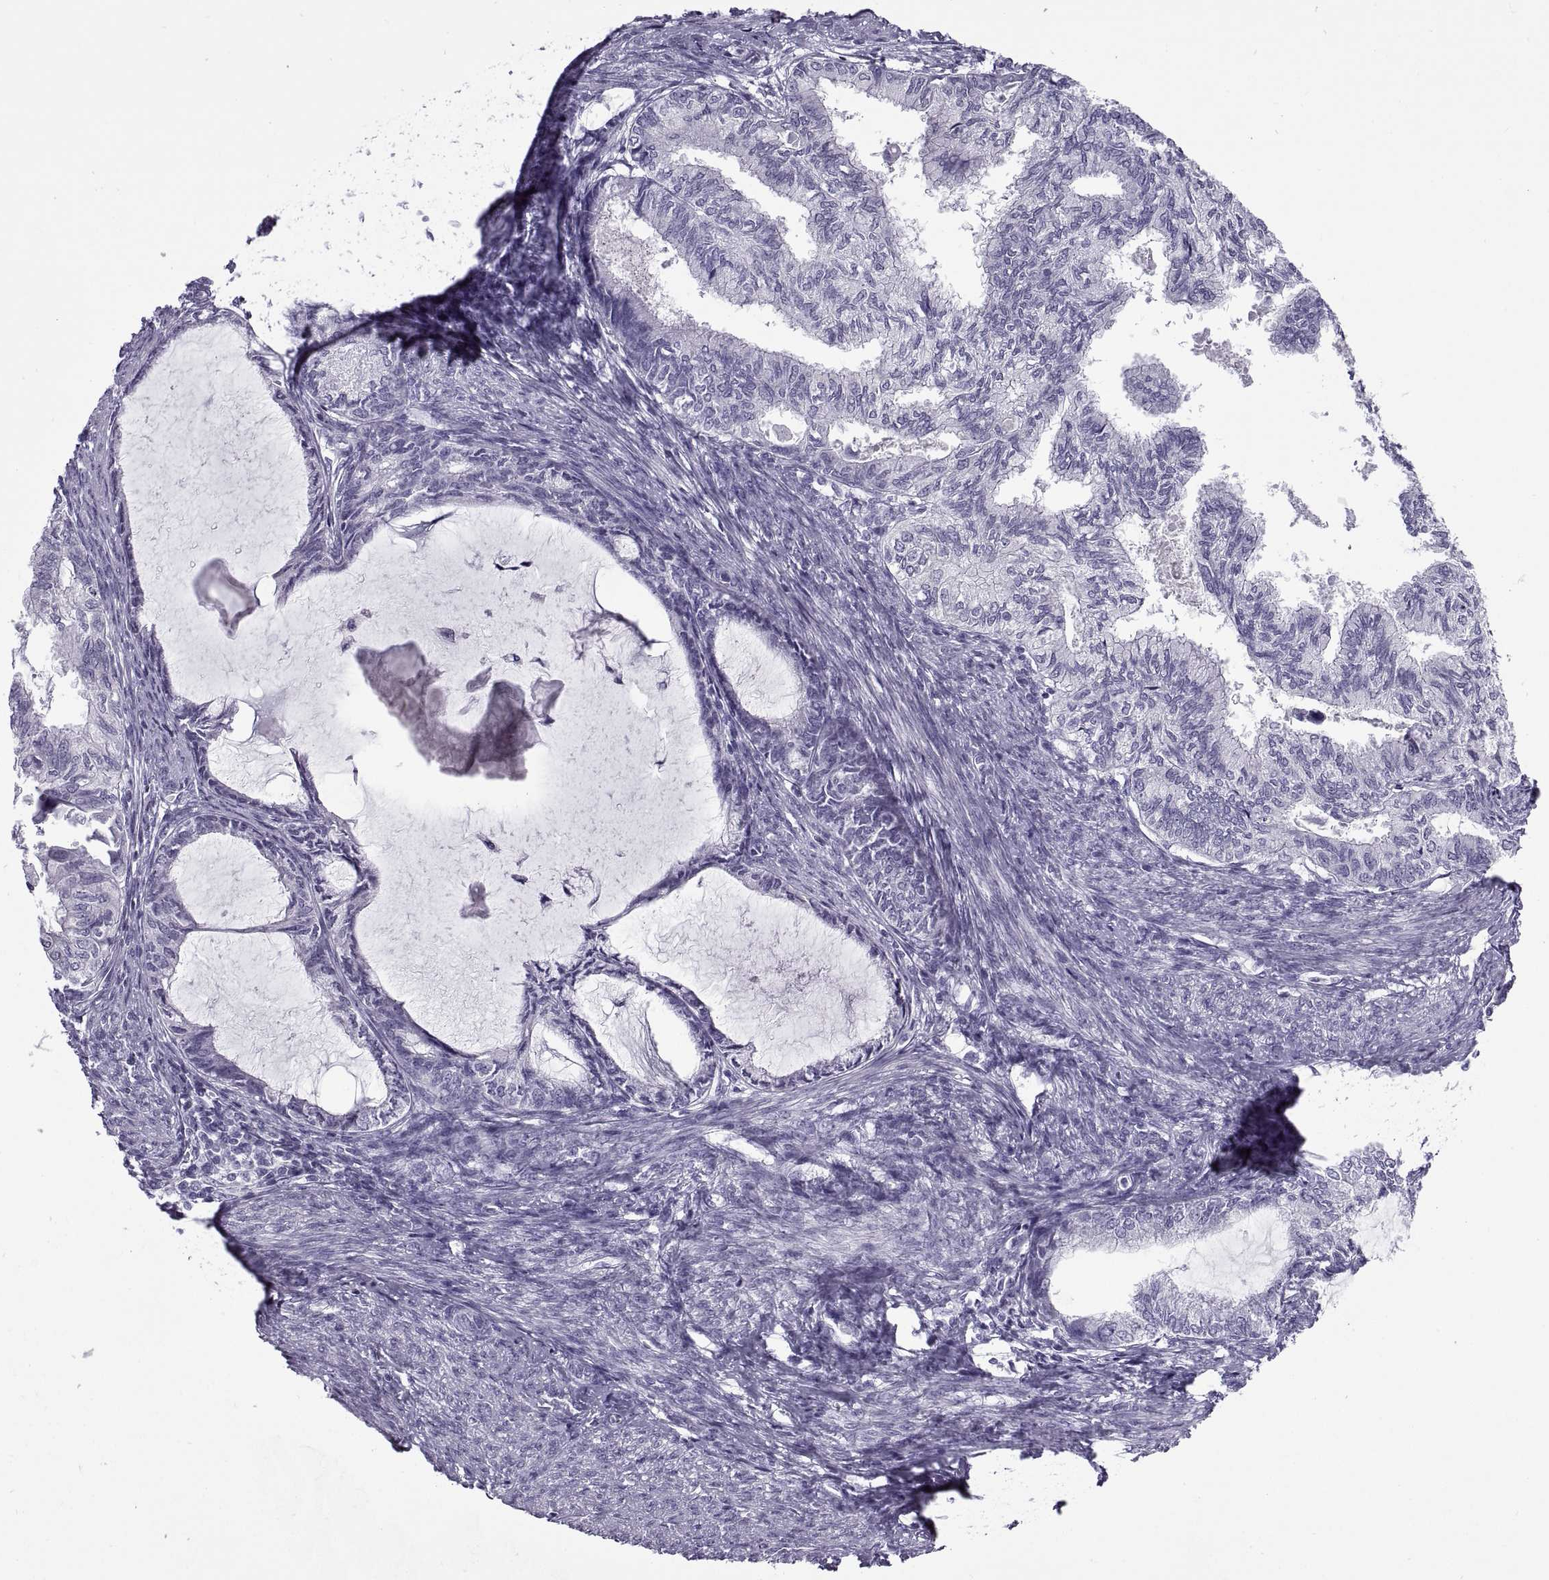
{"staining": {"intensity": "negative", "quantity": "none", "location": "none"}, "tissue": "endometrial cancer", "cell_type": "Tumor cells", "image_type": "cancer", "snomed": [{"axis": "morphology", "description": "Adenocarcinoma, NOS"}, {"axis": "topography", "description": "Endometrium"}], "caption": "IHC of human endometrial cancer reveals no positivity in tumor cells. (DAB (3,3'-diaminobenzidine) IHC visualized using brightfield microscopy, high magnification).", "gene": "RLBP1", "patient": {"sex": "female", "age": 86}}